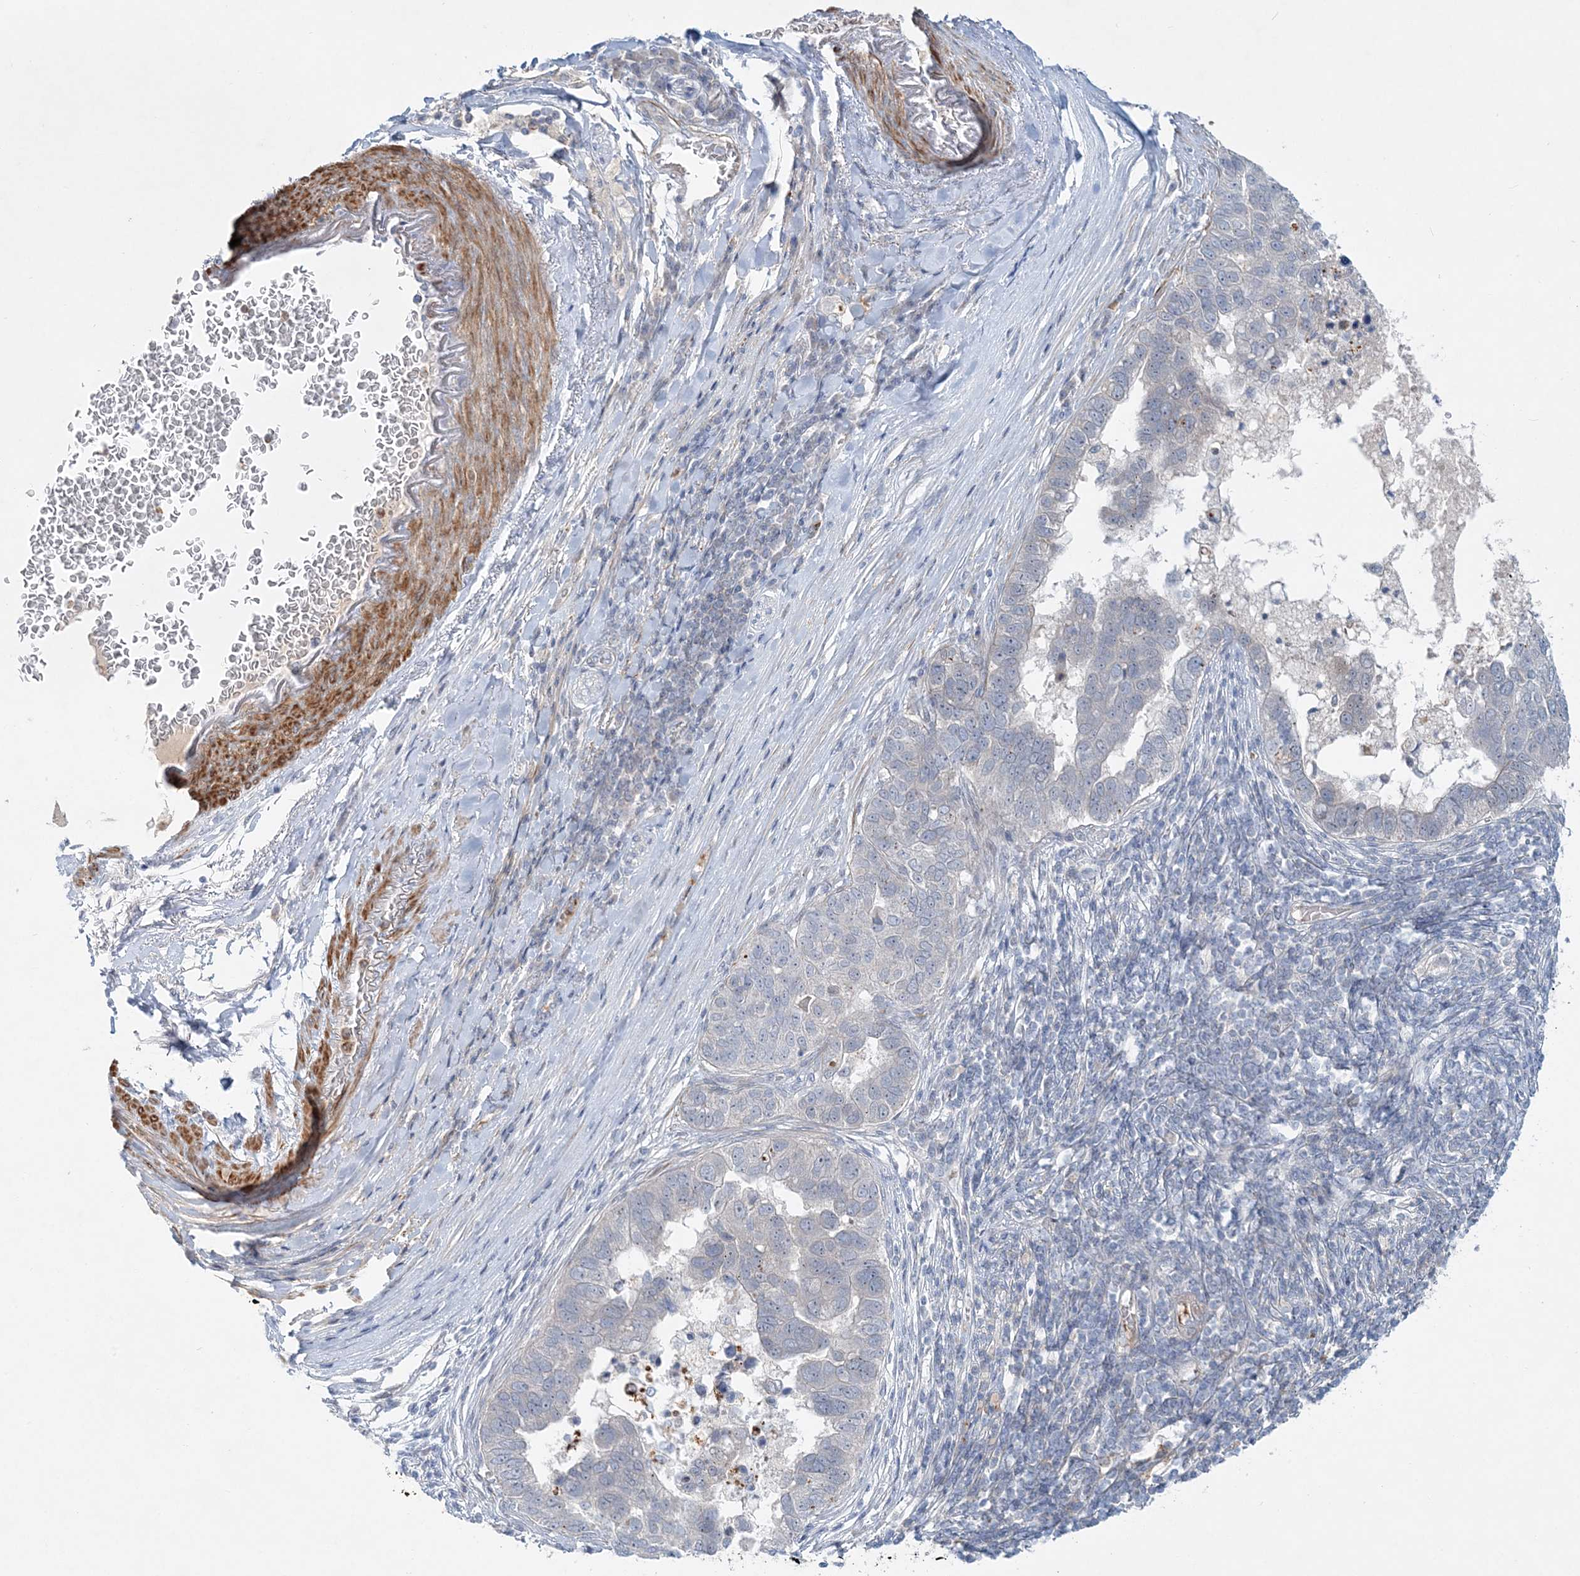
{"staining": {"intensity": "negative", "quantity": "none", "location": "none"}, "tissue": "pancreatic cancer", "cell_type": "Tumor cells", "image_type": "cancer", "snomed": [{"axis": "morphology", "description": "Adenocarcinoma, NOS"}, {"axis": "topography", "description": "Pancreas"}], "caption": "Pancreatic adenocarcinoma was stained to show a protein in brown. There is no significant expression in tumor cells. (DAB (3,3'-diaminobenzidine) immunohistochemistry (IHC) with hematoxylin counter stain).", "gene": "DNAH5", "patient": {"sex": "female", "age": 61}}